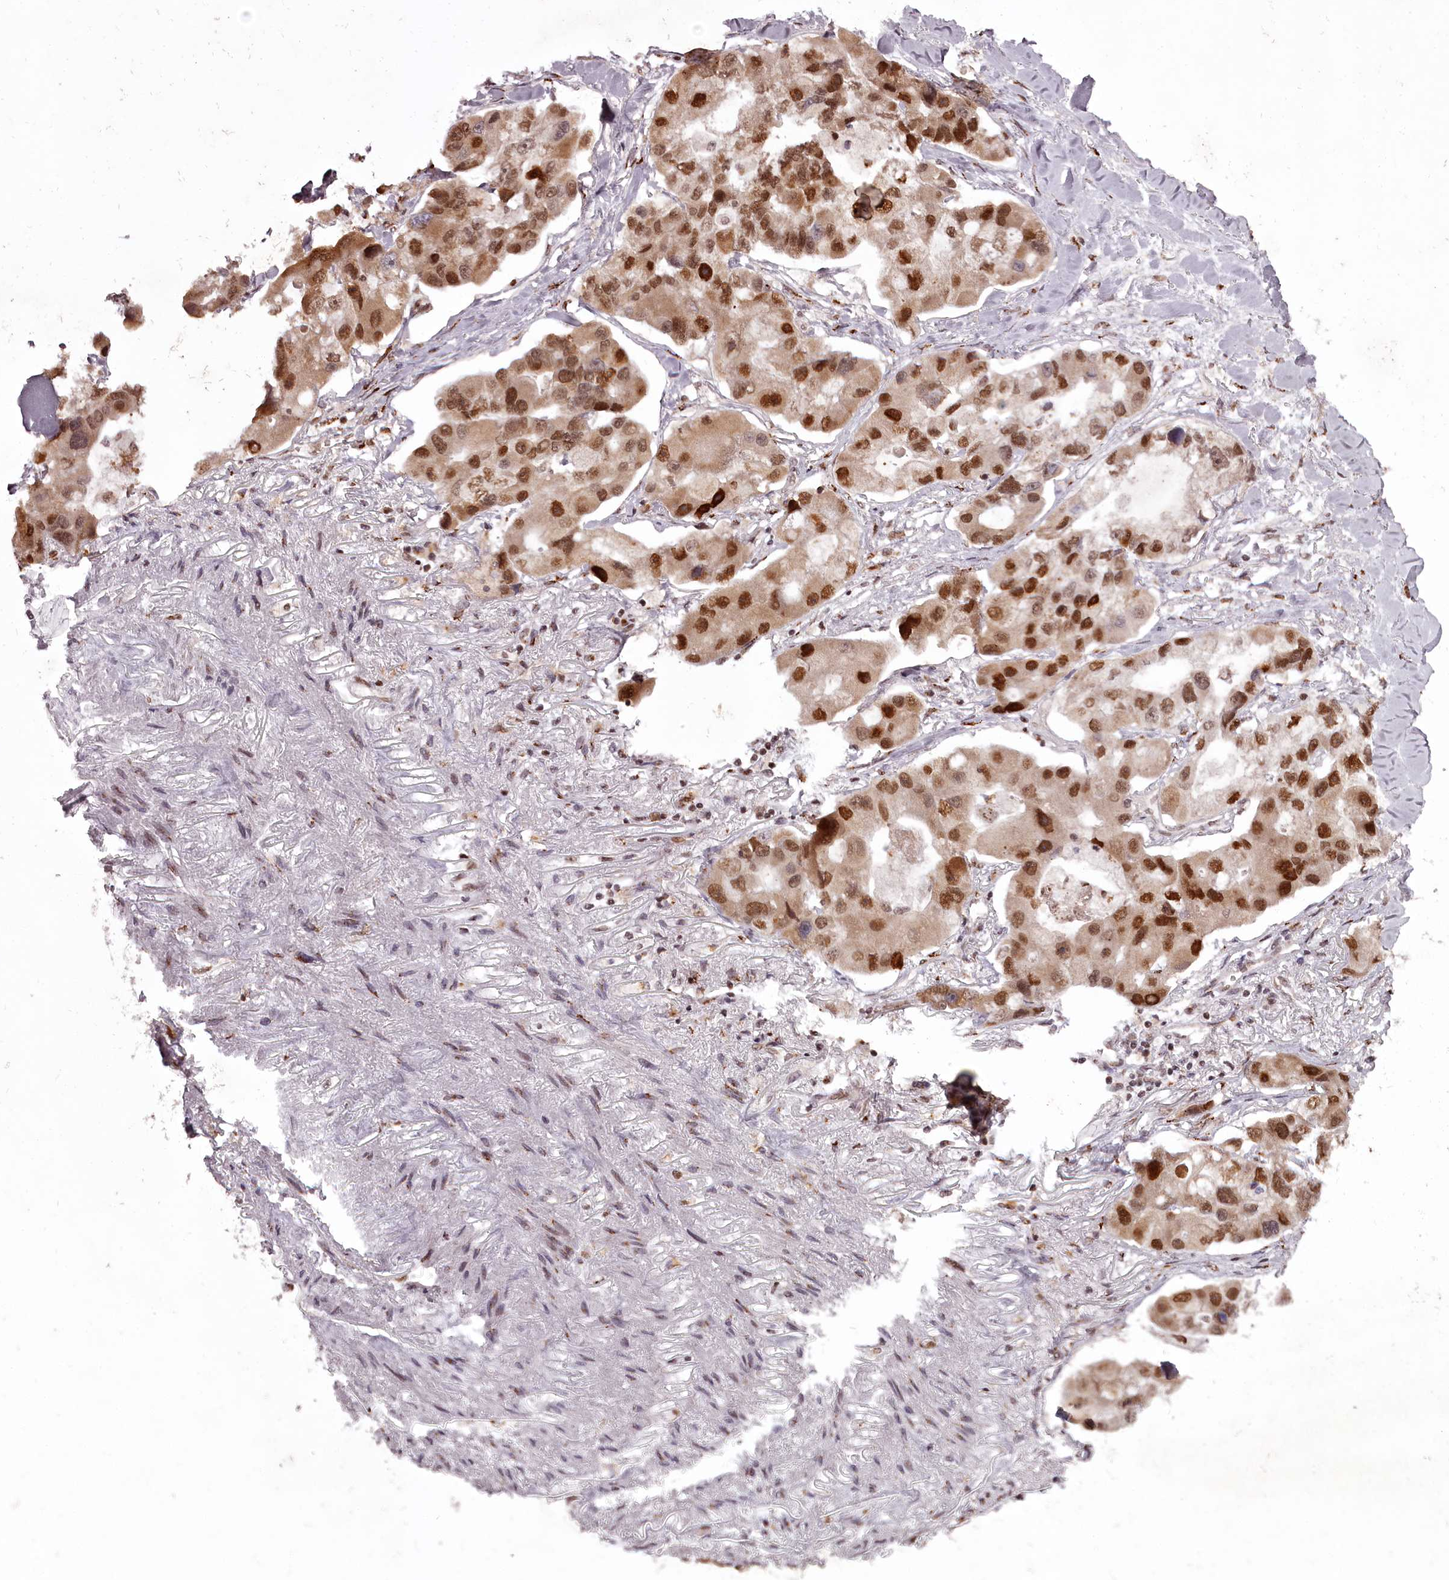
{"staining": {"intensity": "strong", "quantity": ">75%", "location": "nuclear"}, "tissue": "lung cancer", "cell_type": "Tumor cells", "image_type": "cancer", "snomed": [{"axis": "morphology", "description": "Adenocarcinoma, NOS"}, {"axis": "topography", "description": "Lung"}], "caption": "Human lung cancer stained with a protein marker demonstrates strong staining in tumor cells.", "gene": "CEP83", "patient": {"sex": "female", "age": 54}}